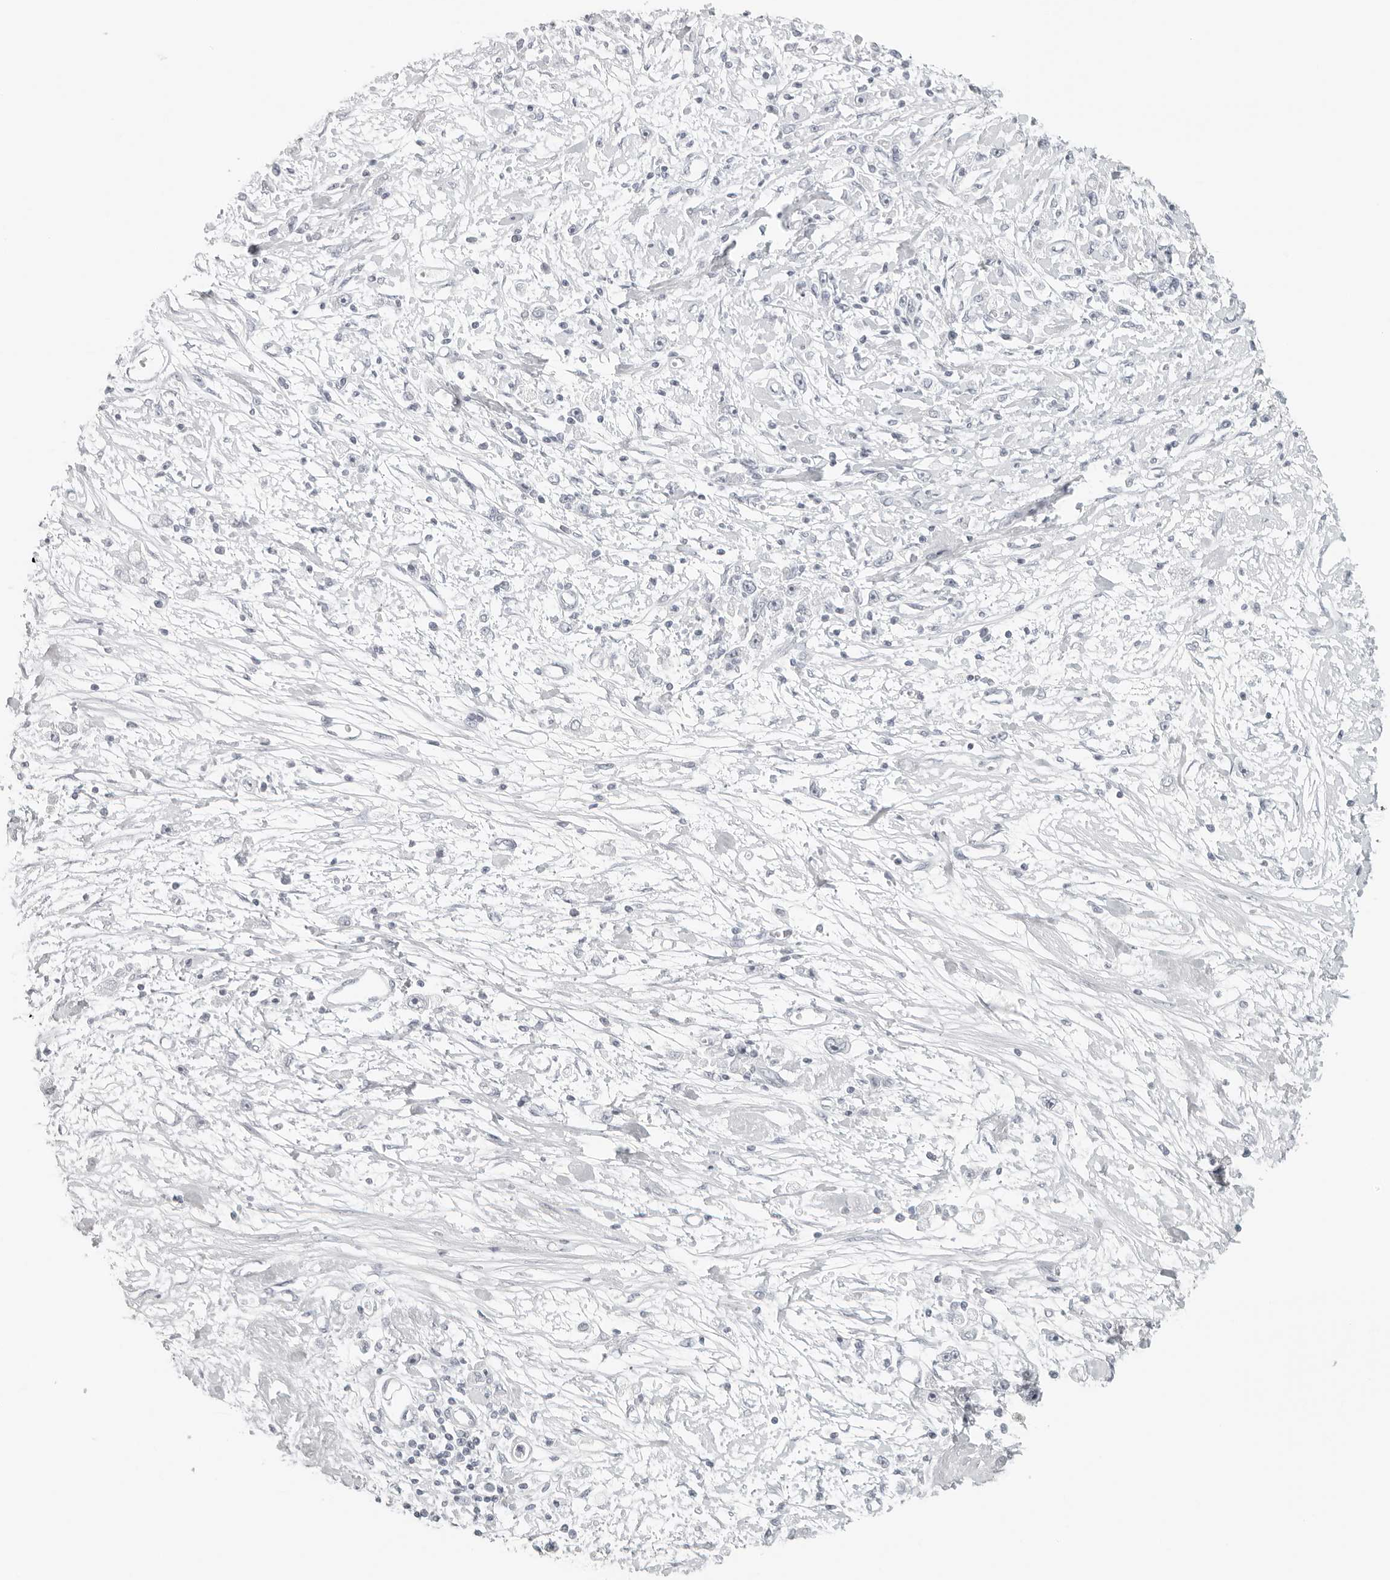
{"staining": {"intensity": "negative", "quantity": "none", "location": "none"}, "tissue": "stomach cancer", "cell_type": "Tumor cells", "image_type": "cancer", "snomed": [{"axis": "morphology", "description": "Adenocarcinoma, NOS"}, {"axis": "topography", "description": "Stomach"}], "caption": "Immunohistochemical staining of stomach cancer shows no significant expression in tumor cells.", "gene": "RPS6KC1", "patient": {"sex": "female", "age": 59}}